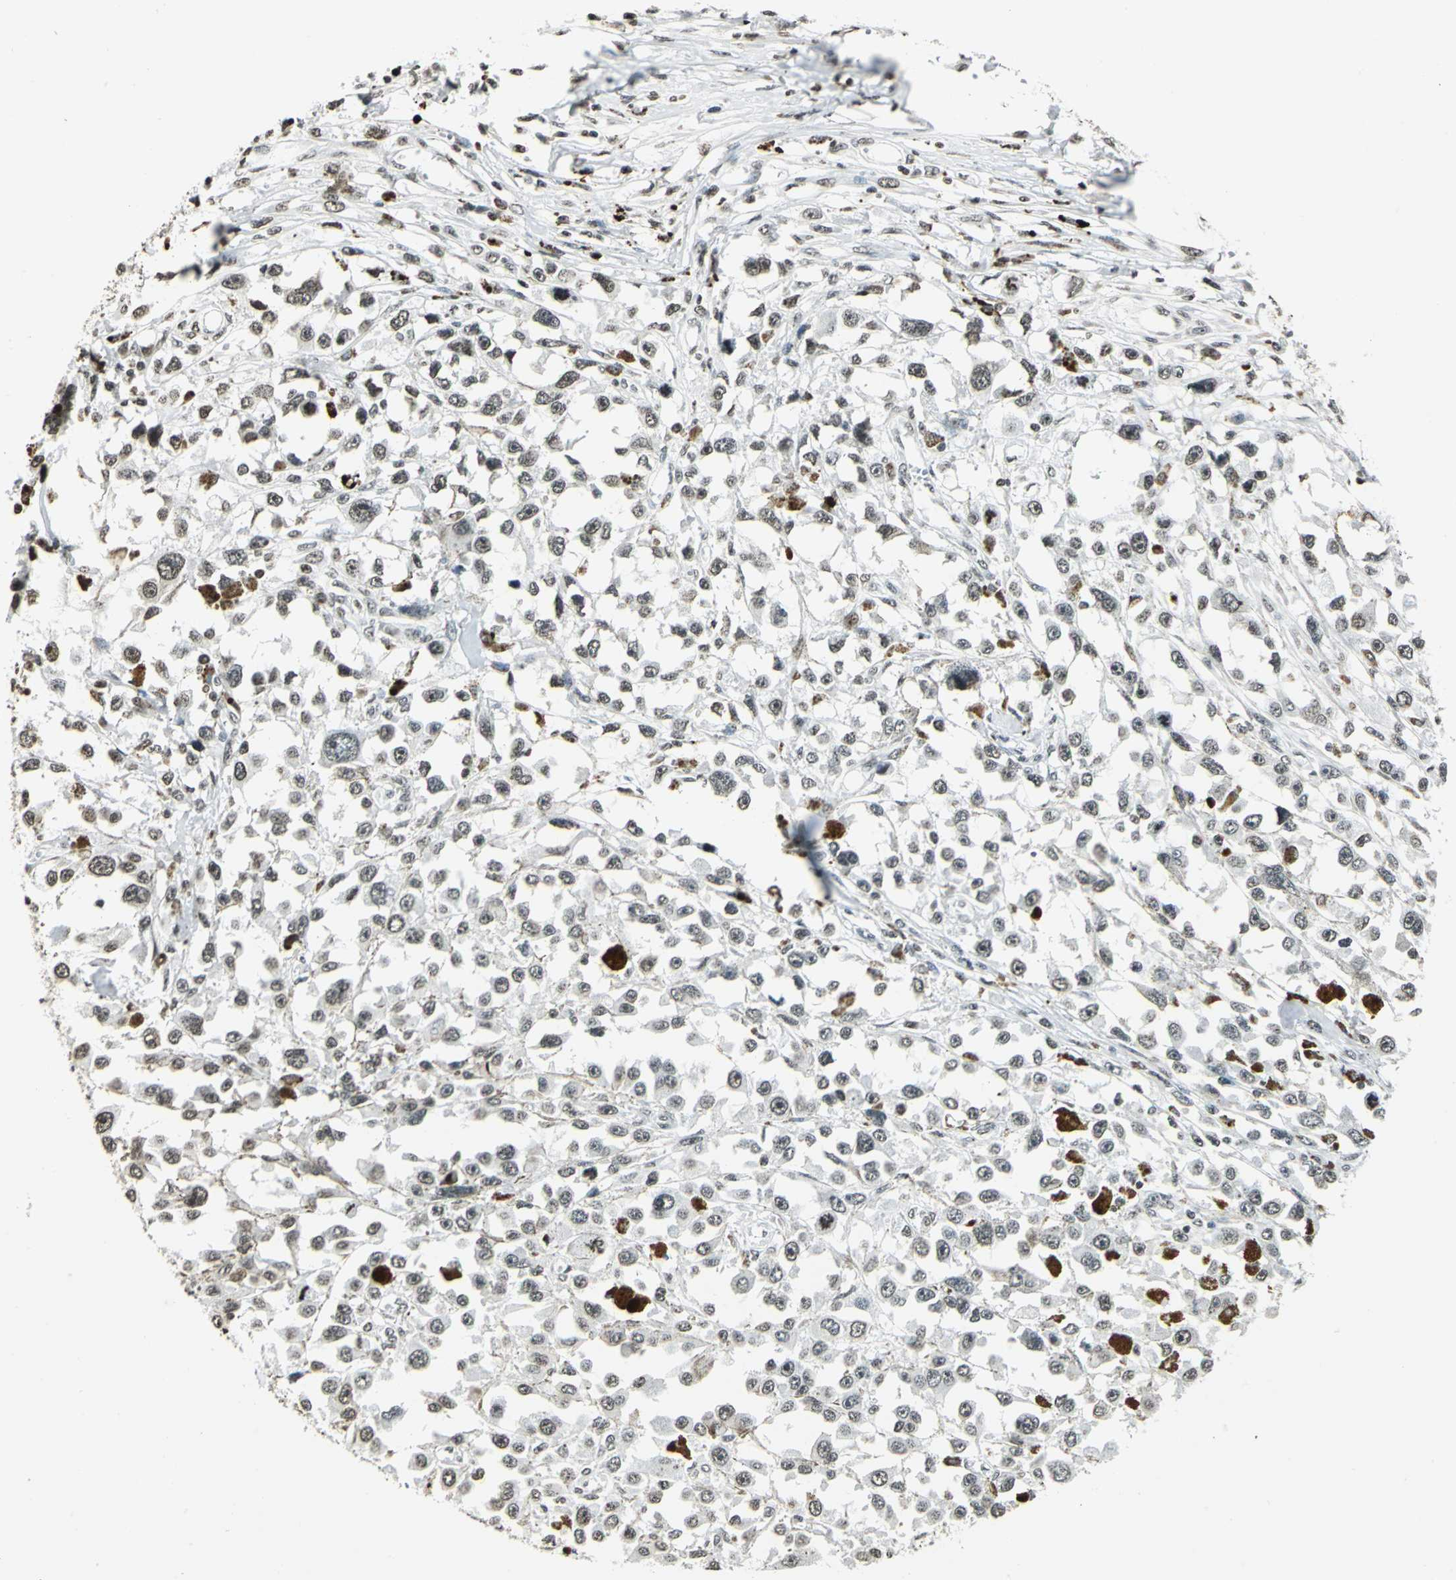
{"staining": {"intensity": "moderate", "quantity": ">75%", "location": "nuclear"}, "tissue": "melanoma", "cell_type": "Tumor cells", "image_type": "cancer", "snomed": [{"axis": "morphology", "description": "Malignant melanoma, Metastatic site"}, {"axis": "topography", "description": "Lymph node"}], "caption": "DAB (3,3'-diaminobenzidine) immunohistochemical staining of human malignant melanoma (metastatic site) shows moderate nuclear protein positivity in approximately >75% of tumor cells.", "gene": "MCM4", "patient": {"sex": "male", "age": 59}}